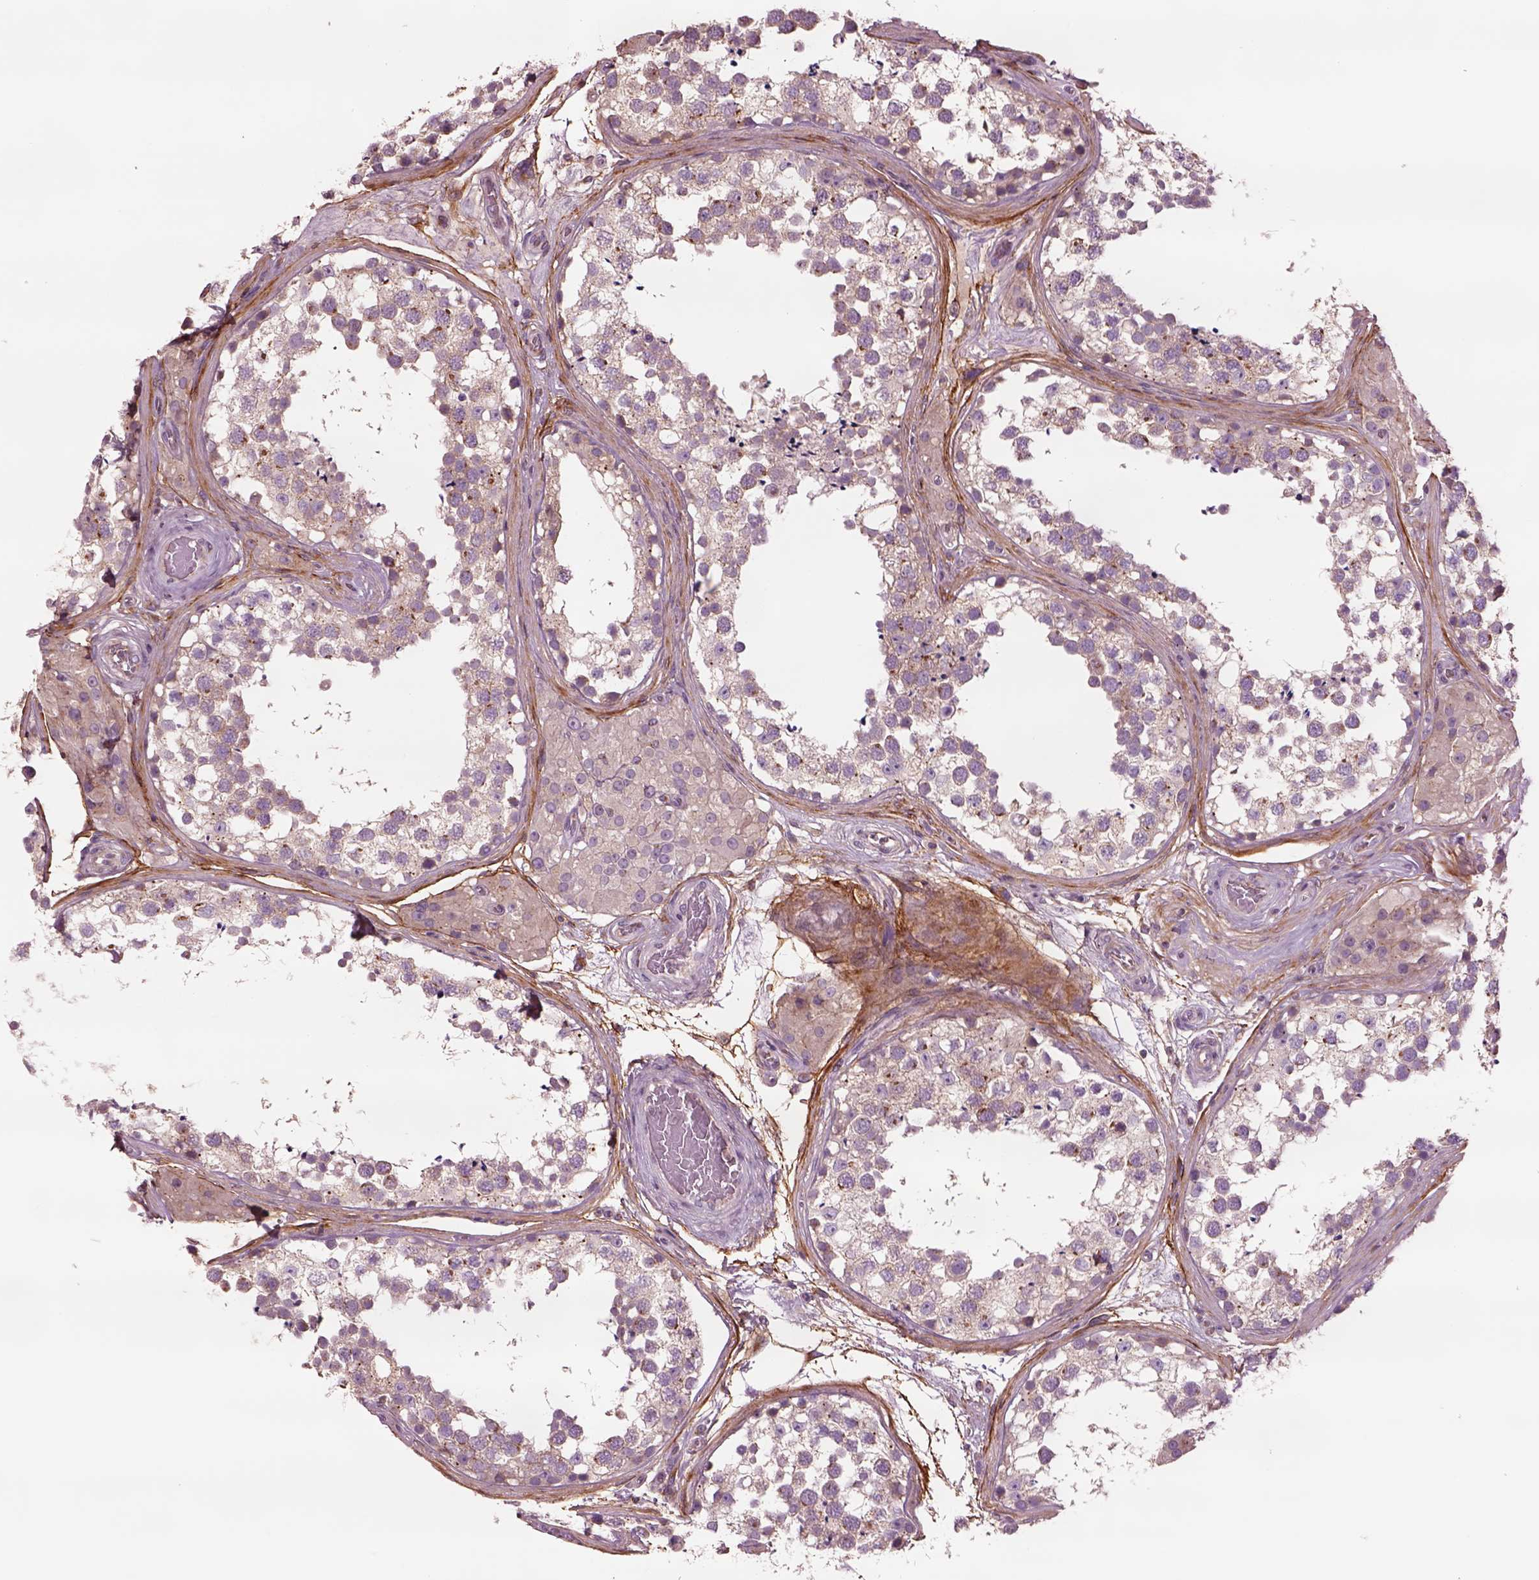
{"staining": {"intensity": "moderate", "quantity": ">75%", "location": "cytoplasmic/membranous"}, "tissue": "testis", "cell_type": "Cells in seminiferous ducts", "image_type": "normal", "snomed": [{"axis": "morphology", "description": "Normal tissue, NOS"}, {"axis": "morphology", "description": "Seminoma, NOS"}, {"axis": "topography", "description": "Testis"}], "caption": "Protein staining of benign testis demonstrates moderate cytoplasmic/membranous staining in about >75% of cells in seminiferous ducts.", "gene": "SEC23A", "patient": {"sex": "male", "age": 65}}